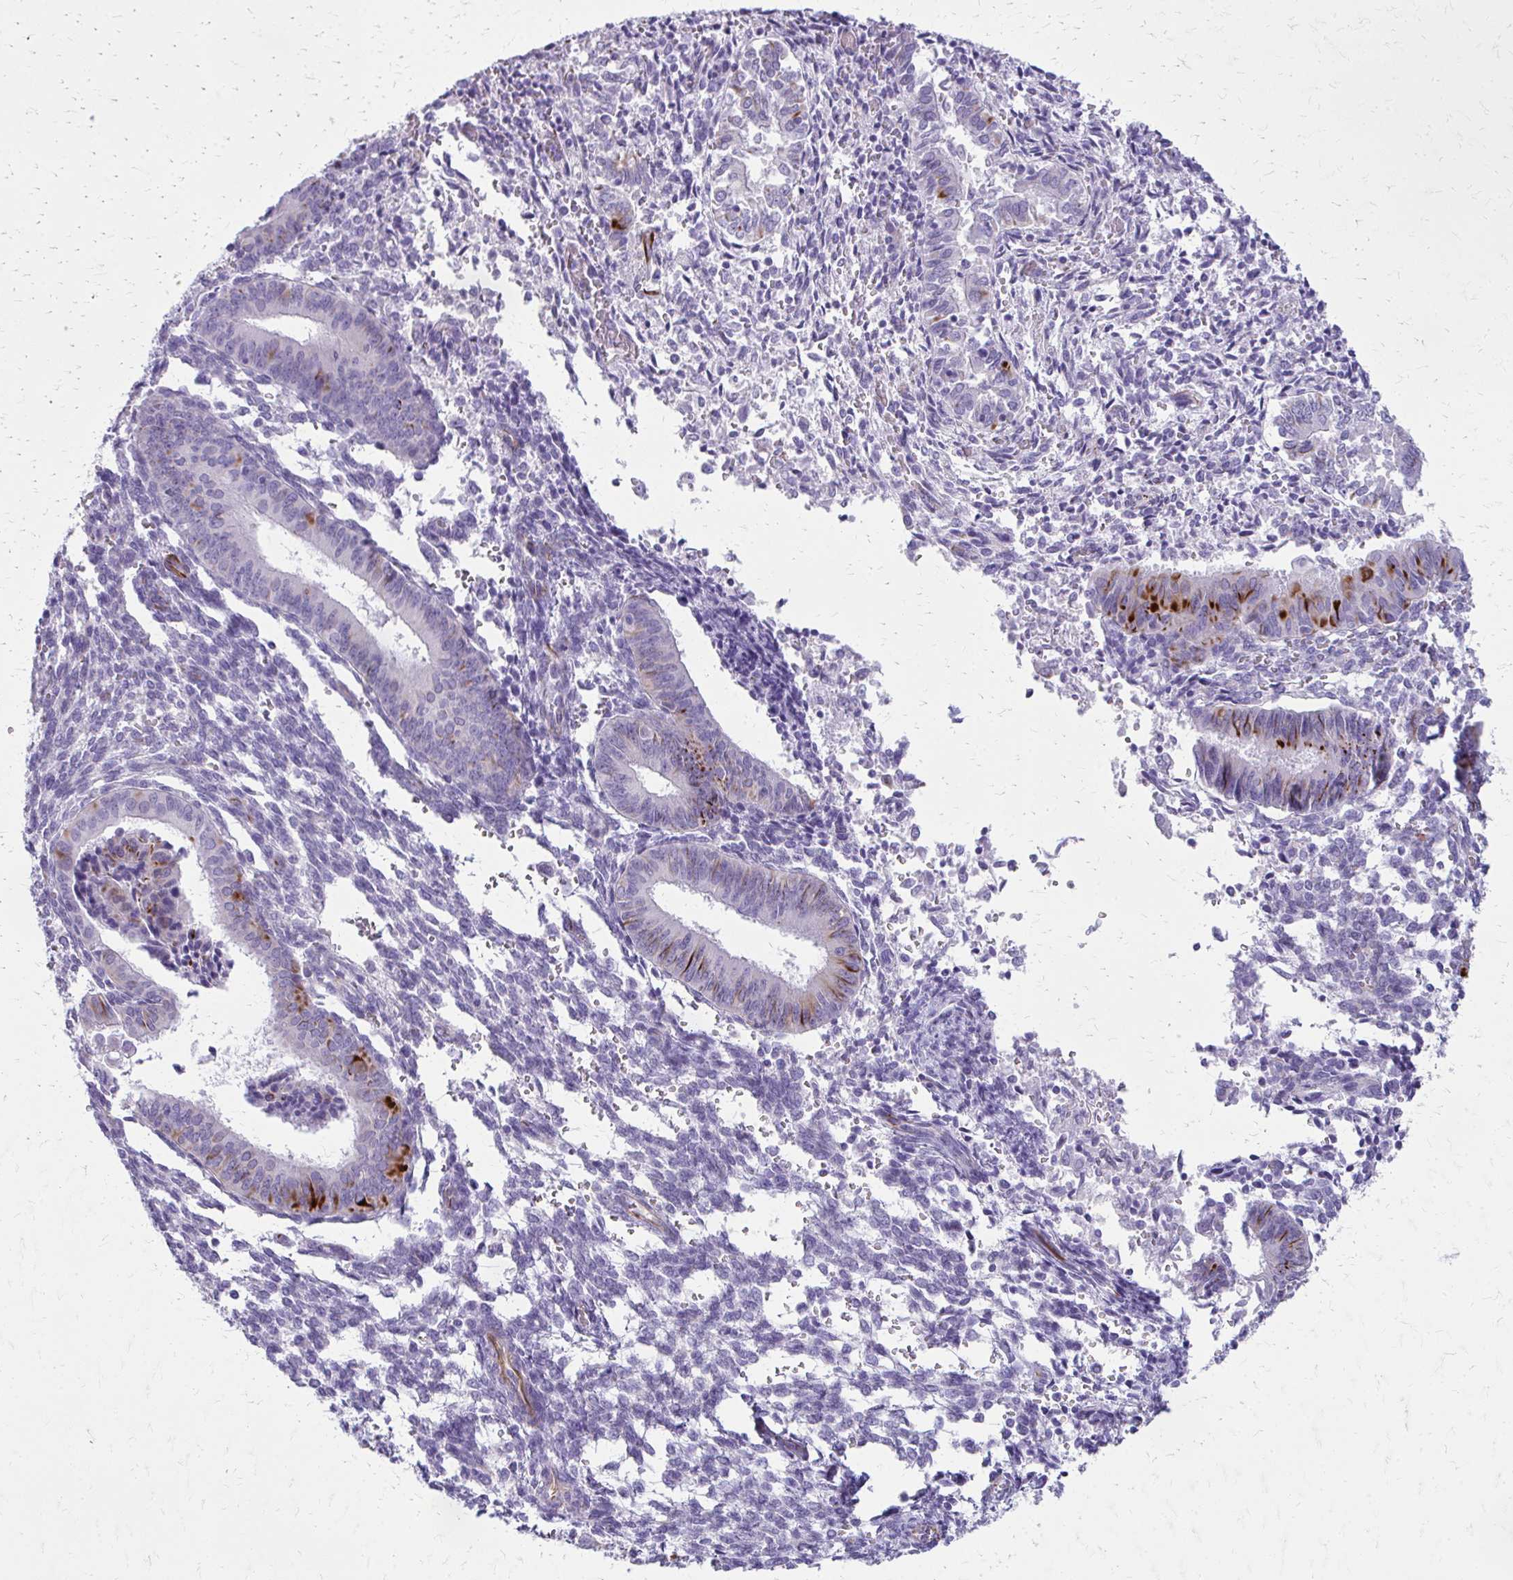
{"staining": {"intensity": "negative", "quantity": "none", "location": "none"}, "tissue": "endometrial cancer", "cell_type": "Tumor cells", "image_type": "cancer", "snomed": [{"axis": "morphology", "description": "Adenocarcinoma, NOS"}, {"axis": "topography", "description": "Endometrium"}], "caption": "This is a histopathology image of IHC staining of endometrial cancer (adenocarcinoma), which shows no expression in tumor cells.", "gene": "TRIM6", "patient": {"sex": "female", "age": 50}}